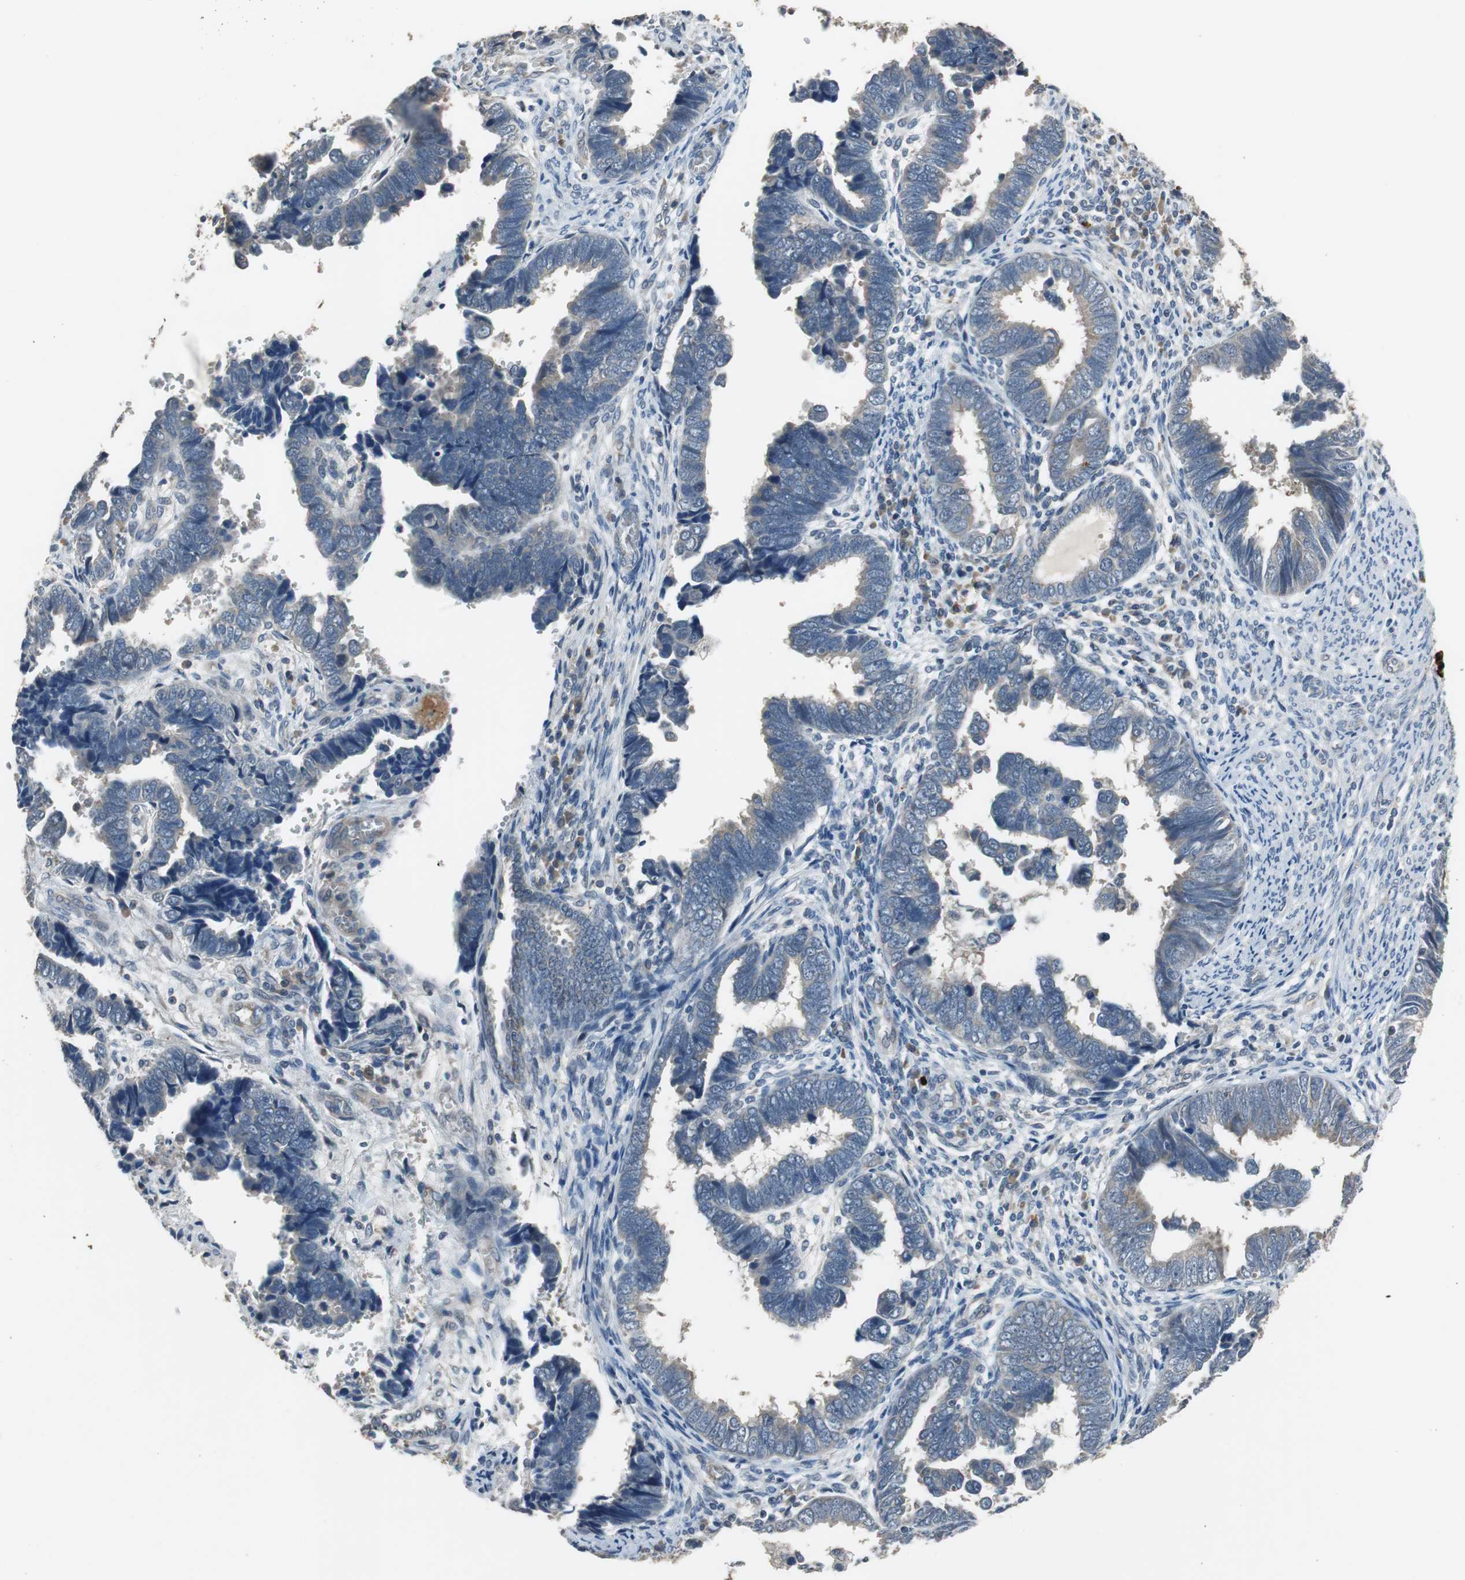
{"staining": {"intensity": "weak", "quantity": "<25%", "location": "cytoplasmic/membranous"}, "tissue": "endometrial cancer", "cell_type": "Tumor cells", "image_type": "cancer", "snomed": [{"axis": "morphology", "description": "Adenocarcinoma, NOS"}, {"axis": "topography", "description": "Endometrium"}], "caption": "Tumor cells show no significant expression in adenocarcinoma (endometrial).", "gene": "PI4KB", "patient": {"sex": "female", "age": 75}}